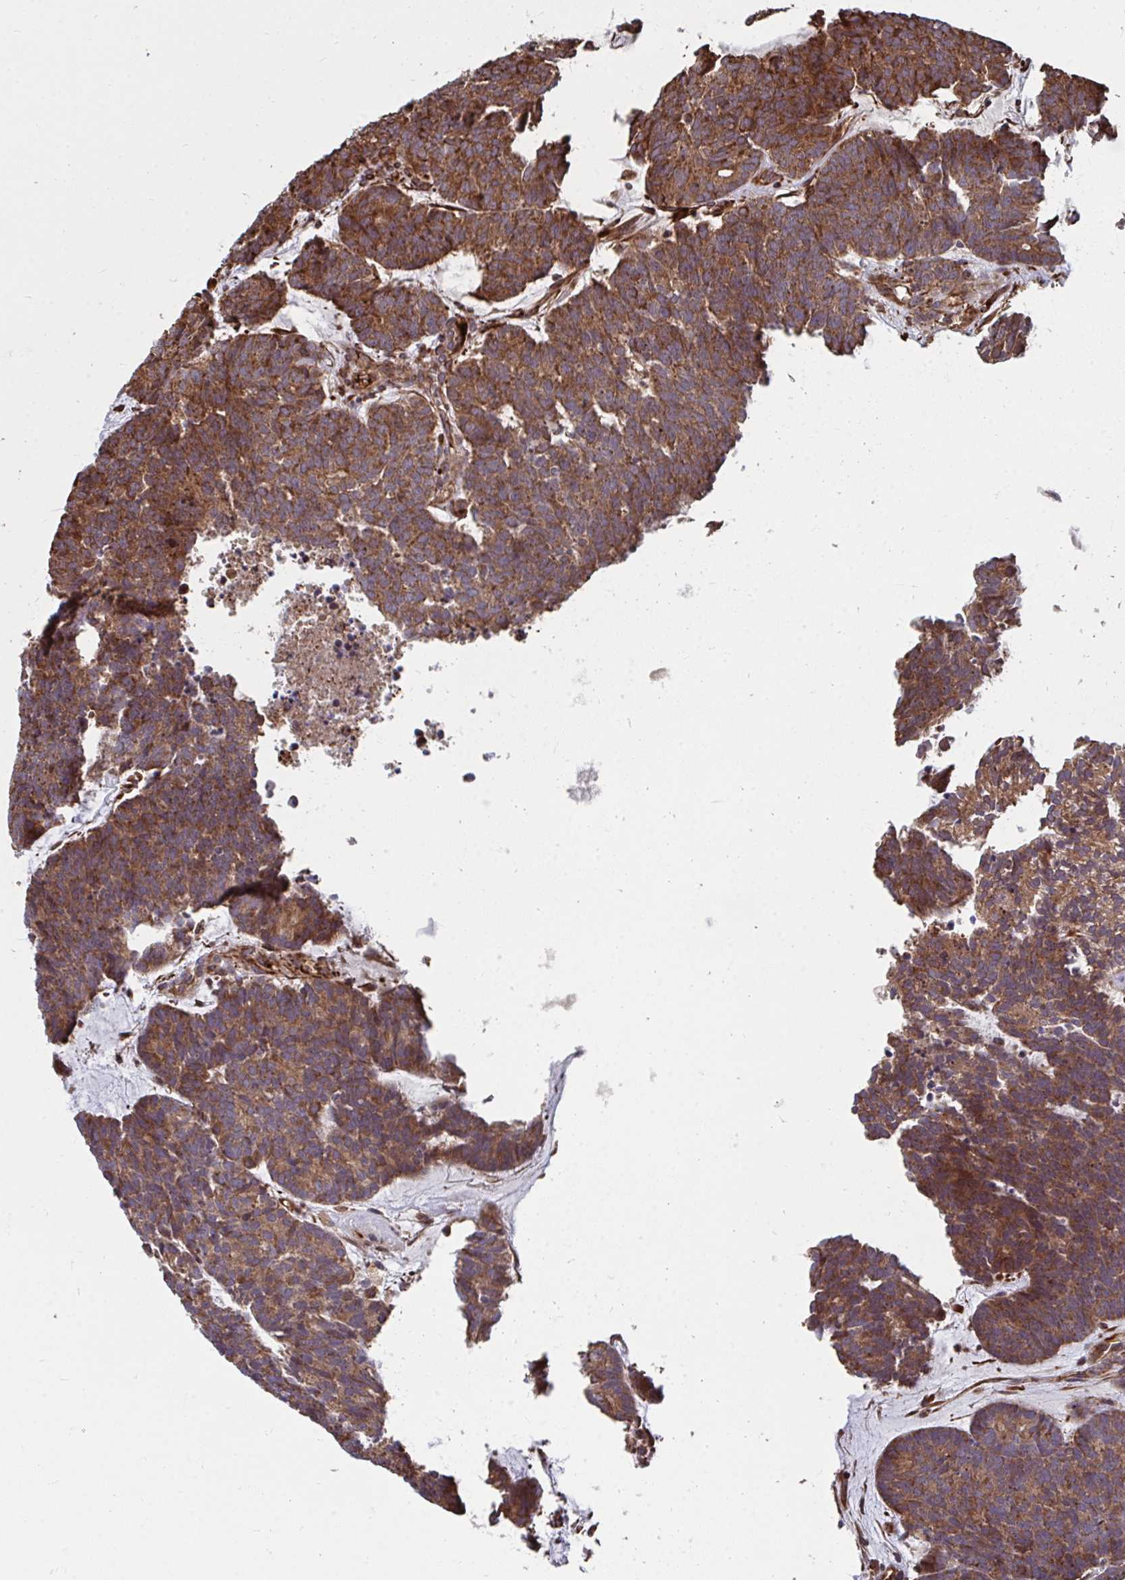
{"staining": {"intensity": "moderate", "quantity": ">75%", "location": "cytoplasmic/membranous"}, "tissue": "head and neck cancer", "cell_type": "Tumor cells", "image_type": "cancer", "snomed": [{"axis": "morphology", "description": "Adenocarcinoma, NOS"}, {"axis": "topography", "description": "Head-Neck"}], "caption": "Immunohistochemical staining of head and neck cancer (adenocarcinoma) displays medium levels of moderate cytoplasmic/membranous expression in about >75% of tumor cells.", "gene": "FAM89A", "patient": {"sex": "female", "age": 81}}